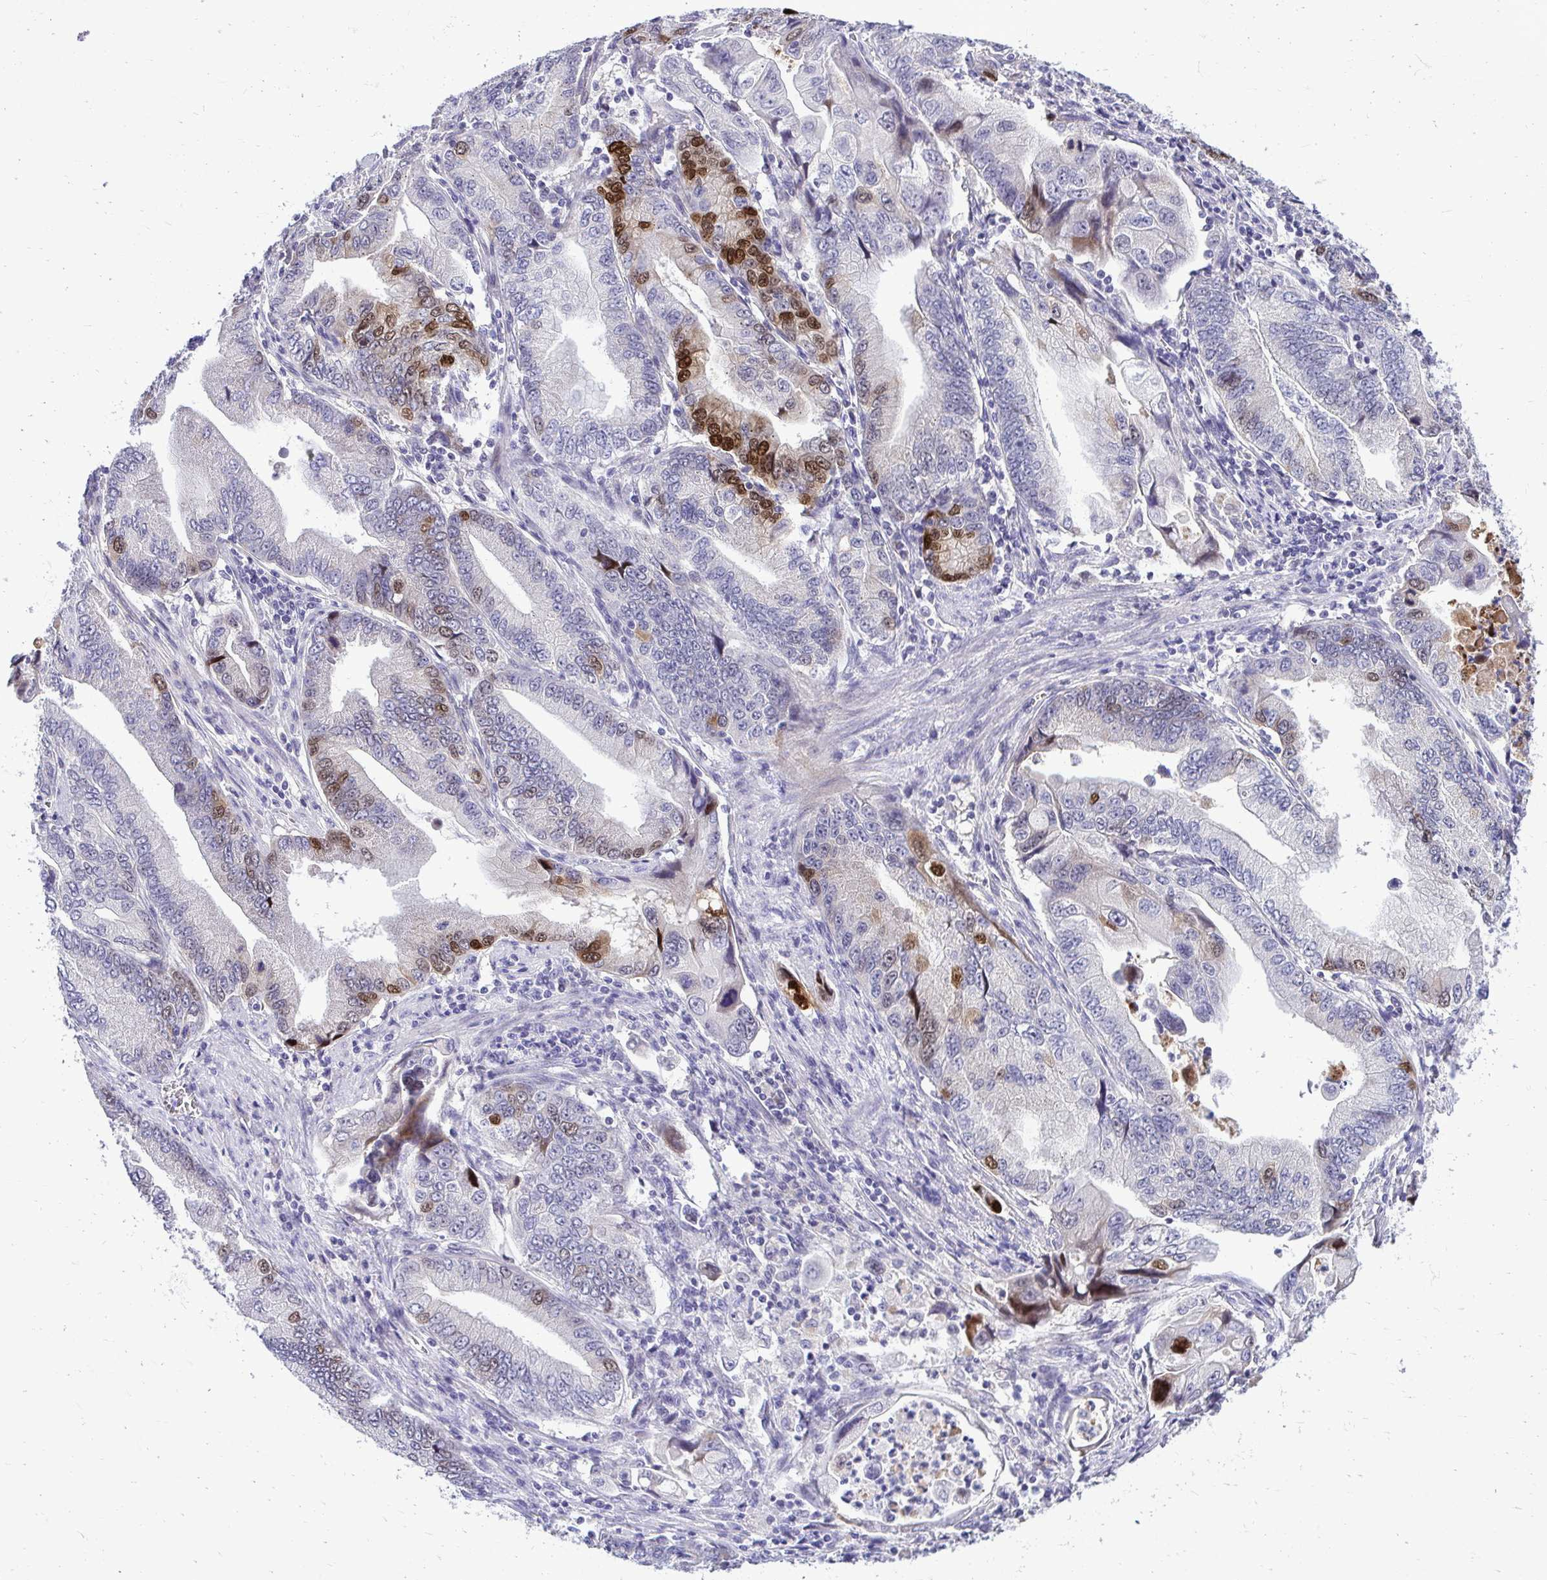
{"staining": {"intensity": "strong", "quantity": "<25%", "location": "nuclear"}, "tissue": "stomach cancer", "cell_type": "Tumor cells", "image_type": "cancer", "snomed": [{"axis": "morphology", "description": "Adenocarcinoma, NOS"}, {"axis": "topography", "description": "Pancreas"}, {"axis": "topography", "description": "Stomach, upper"}], "caption": "This histopathology image displays IHC staining of human stomach adenocarcinoma, with medium strong nuclear positivity in about <25% of tumor cells.", "gene": "CDC20", "patient": {"sex": "male", "age": 77}}